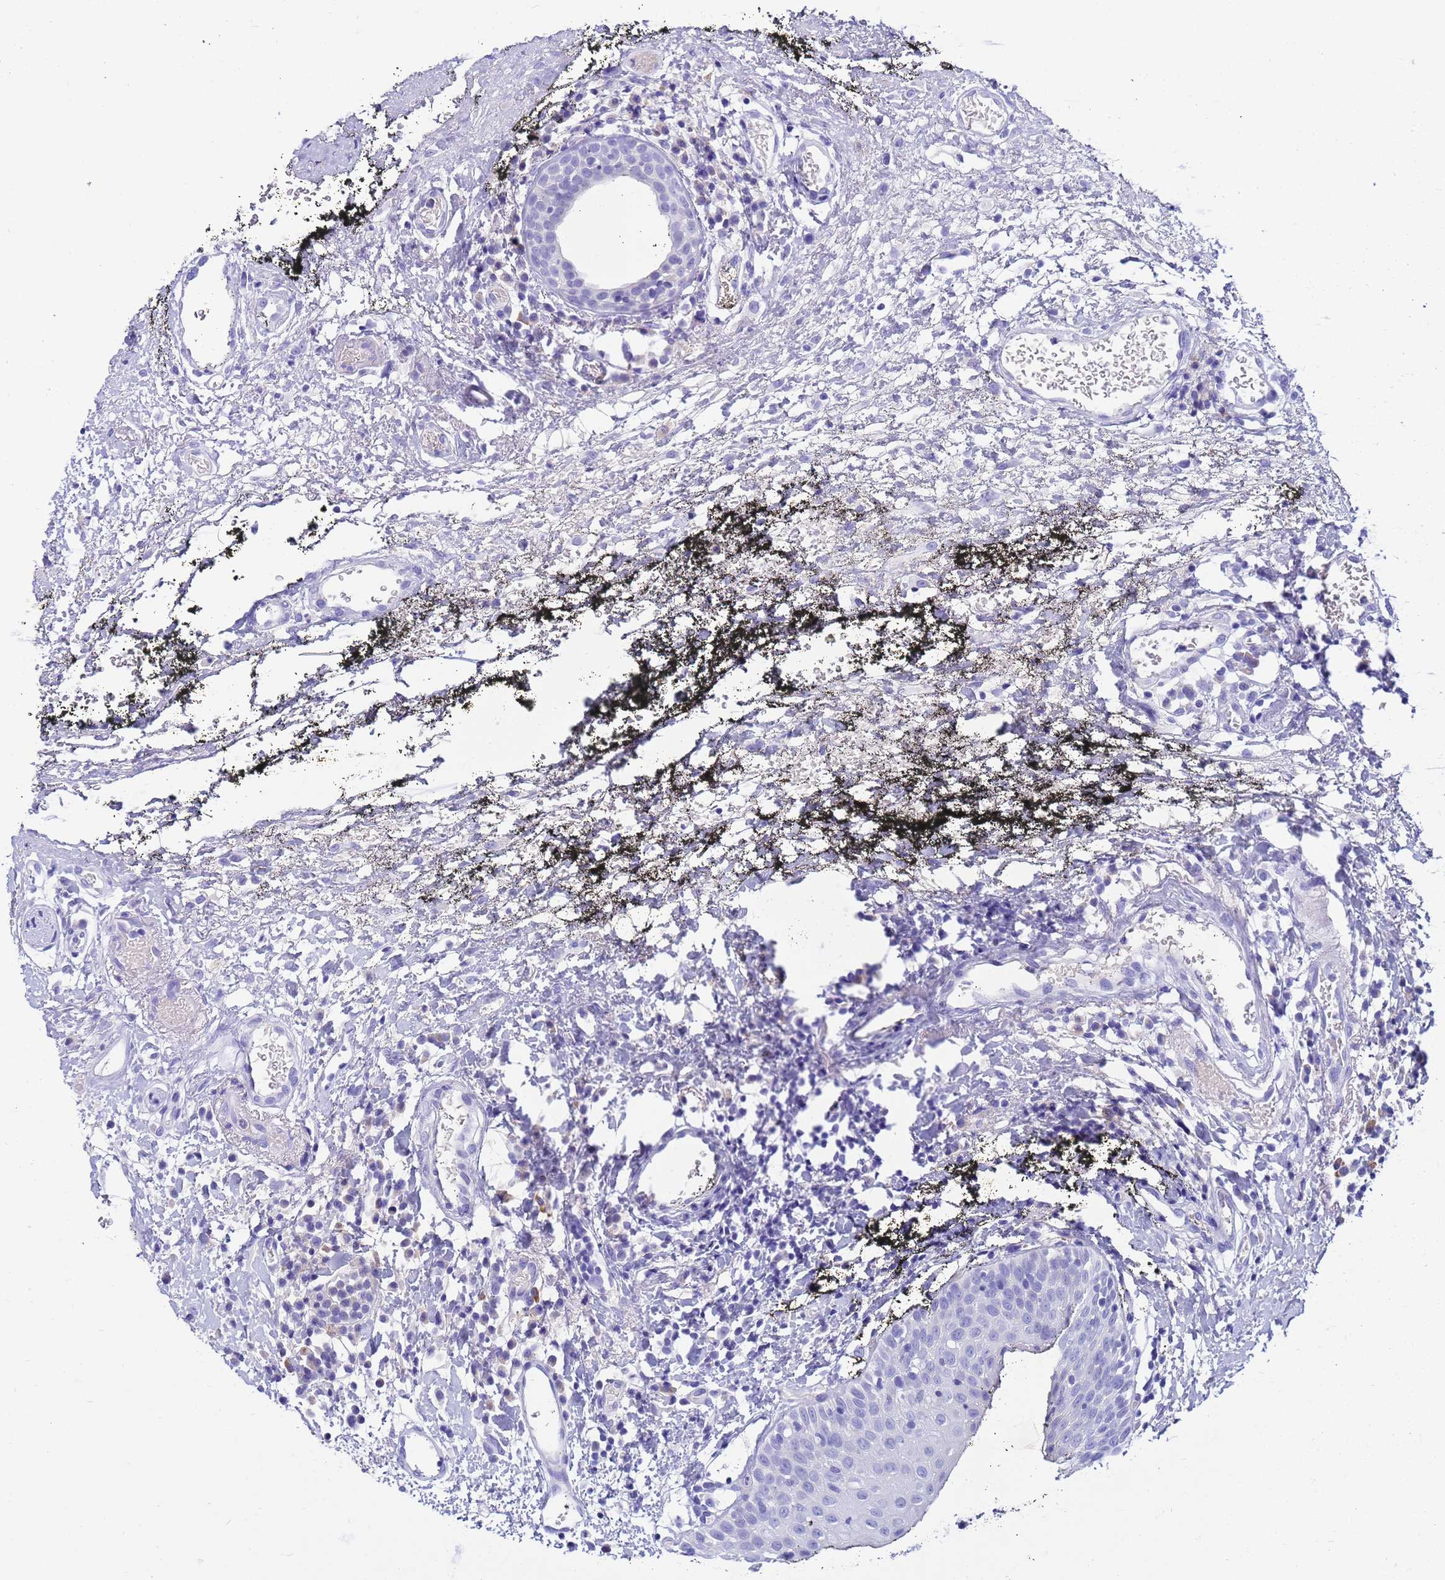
{"staining": {"intensity": "negative", "quantity": "none", "location": "none"}, "tissue": "oral mucosa", "cell_type": "Squamous epithelial cells", "image_type": "normal", "snomed": [{"axis": "morphology", "description": "Normal tissue, NOS"}, {"axis": "topography", "description": "Oral tissue"}], "caption": "DAB immunohistochemical staining of unremarkable oral mucosa exhibits no significant staining in squamous epithelial cells.", "gene": "SYCN", "patient": {"sex": "male", "age": 74}}